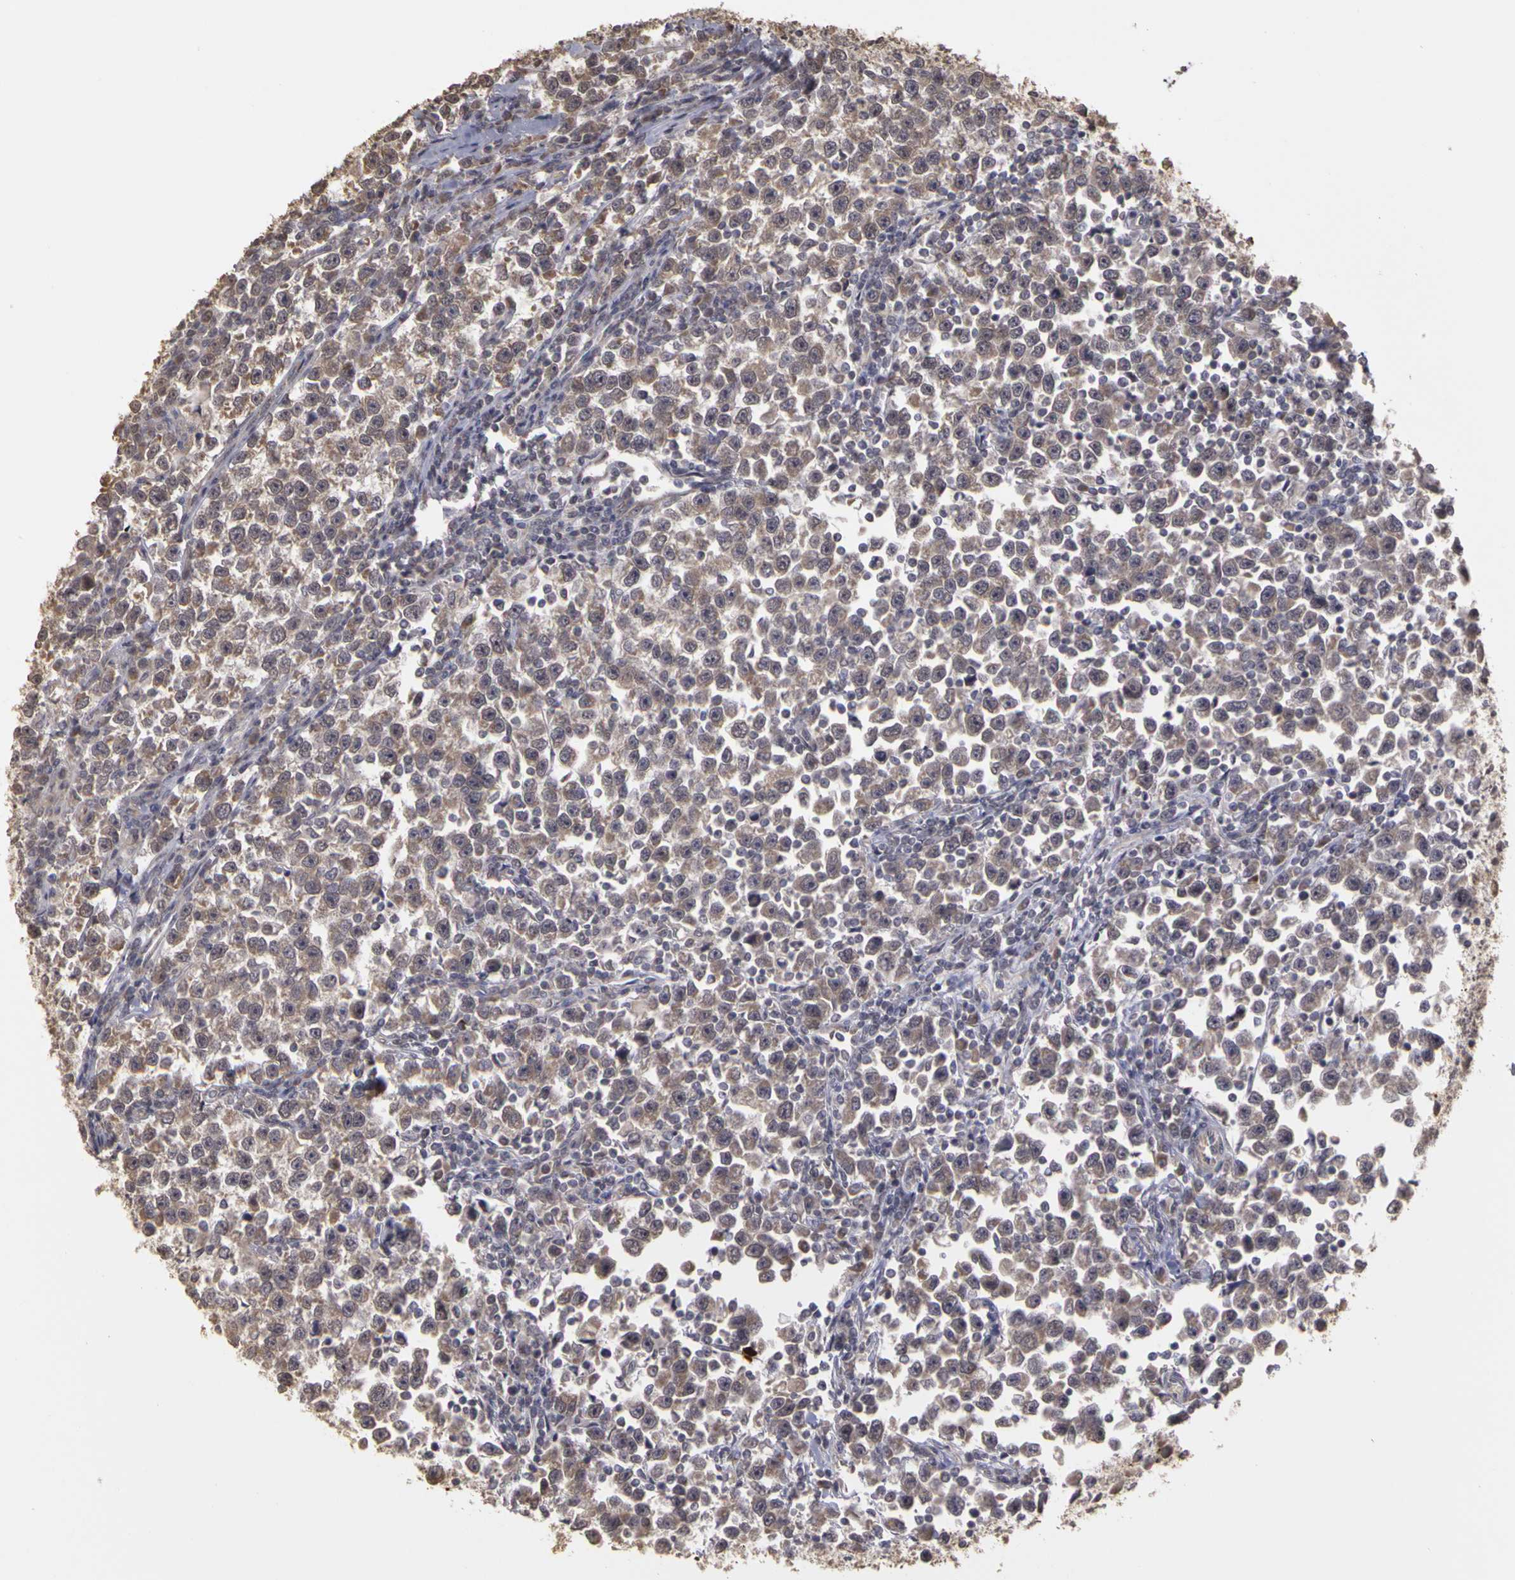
{"staining": {"intensity": "weak", "quantity": "25%-75%", "location": "cytoplasmic/membranous"}, "tissue": "testis cancer", "cell_type": "Tumor cells", "image_type": "cancer", "snomed": [{"axis": "morphology", "description": "Seminoma, NOS"}, {"axis": "topography", "description": "Testis"}], "caption": "Immunohistochemical staining of human testis cancer (seminoma) demonstrates low levels of weak cytoplasmic/membranous protein positivity in approximately 25%-75% of tumor cells.", "gene": "FRMD7", "patient": {"sex": "male", "age": 43}}